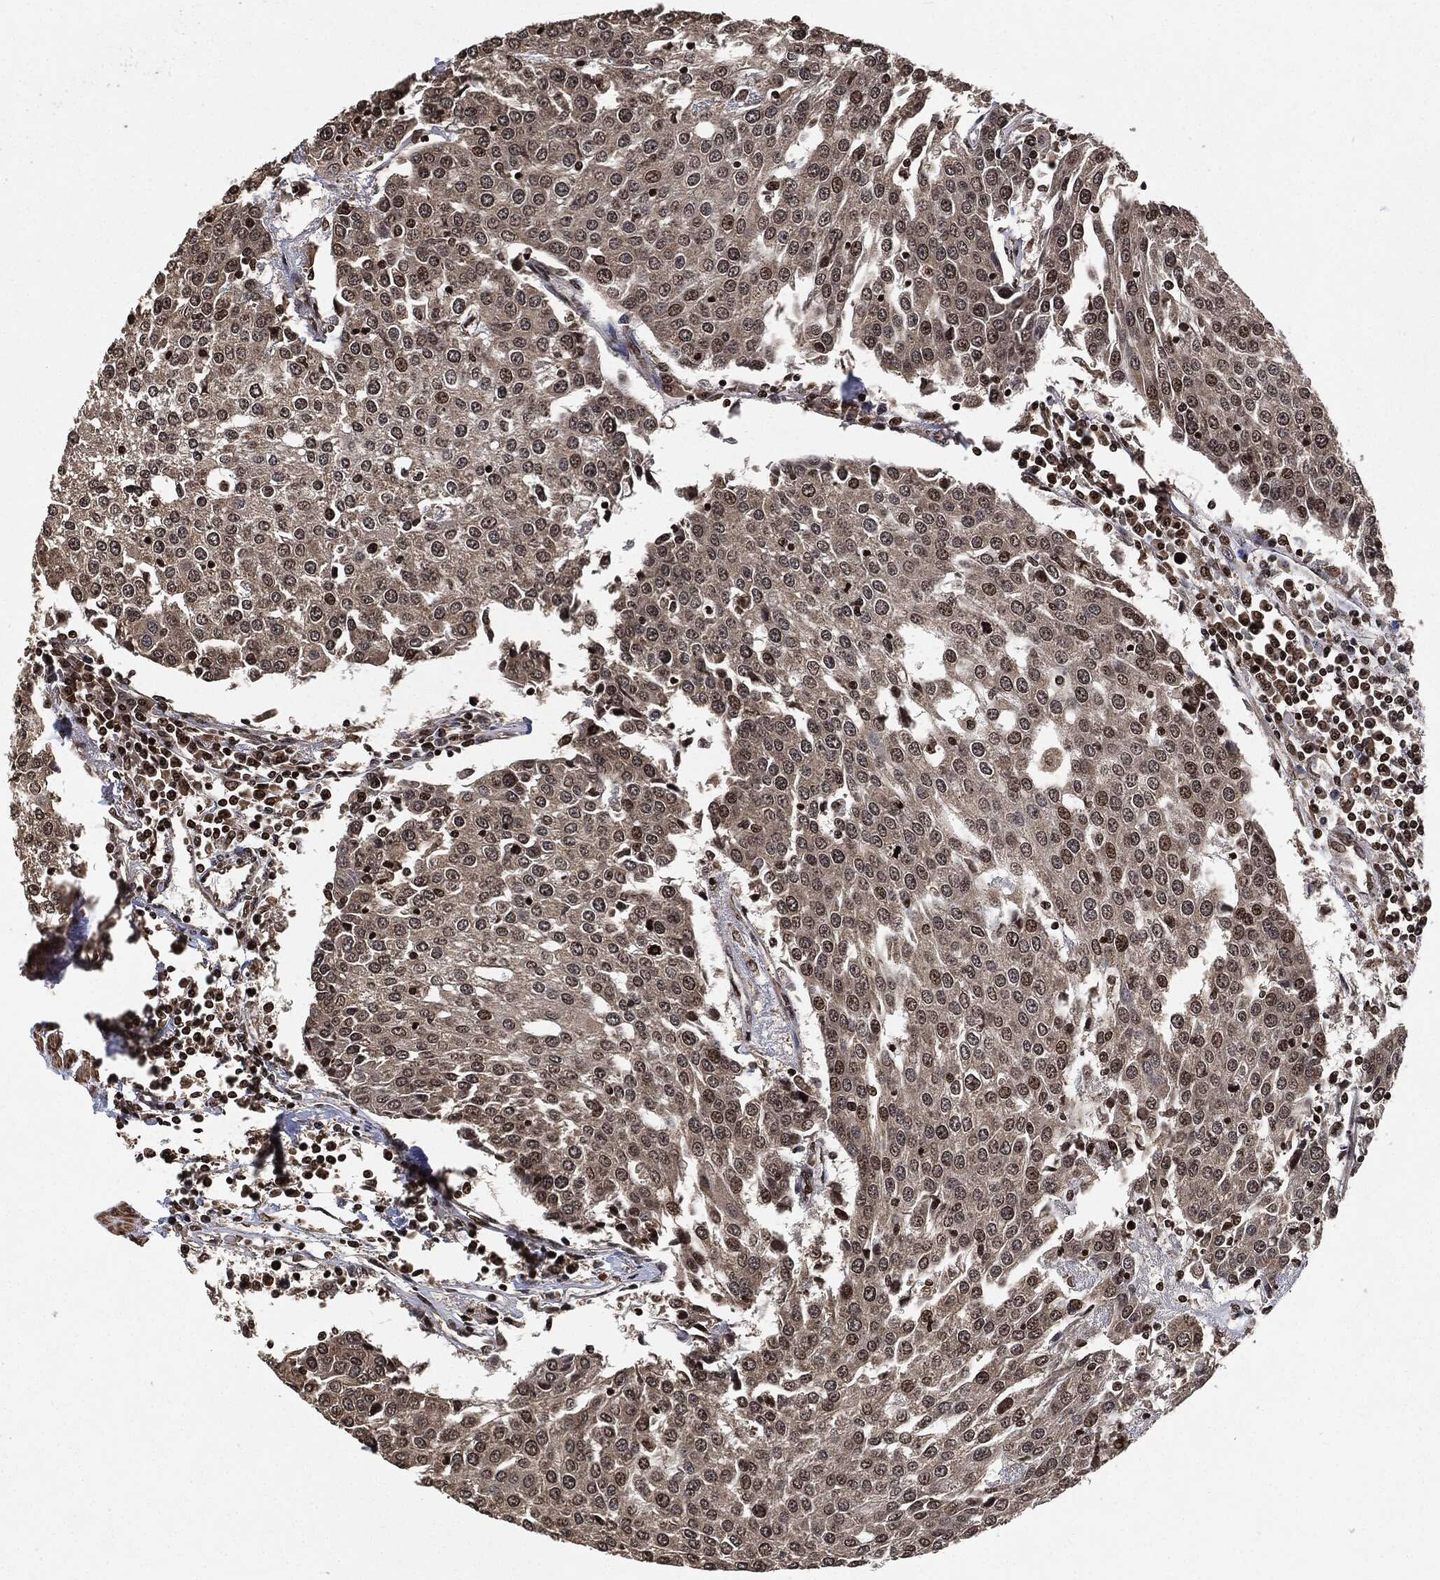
{"staining": {"intensity": "weak", "quantity": "<25%", "location": "cytoplasmic/membranous,nuclear"}, "tissue": "urothelial cancer", "cell_type": "Tumor cells", "image_type": "cancer", "snomed": [{"axis": "morphology", "description": "Urothelial carcinoma, High grade"}, {"axis": "topography", "description": "Urinary bladder"}], "caption": "Immunohistochemistry histopathology image of neoplastic tissue: urothelial cancer stained with DAB (3,3'-diaminobenzidine) demonstrates no significant protein expression in tumor cells. (DAB (3,3'-diaminobenzidine) IHC visualized using brightfield microscopy, high magnification).", "gene": "PDK1", "patient": {"sex": "female", "age": 85}}